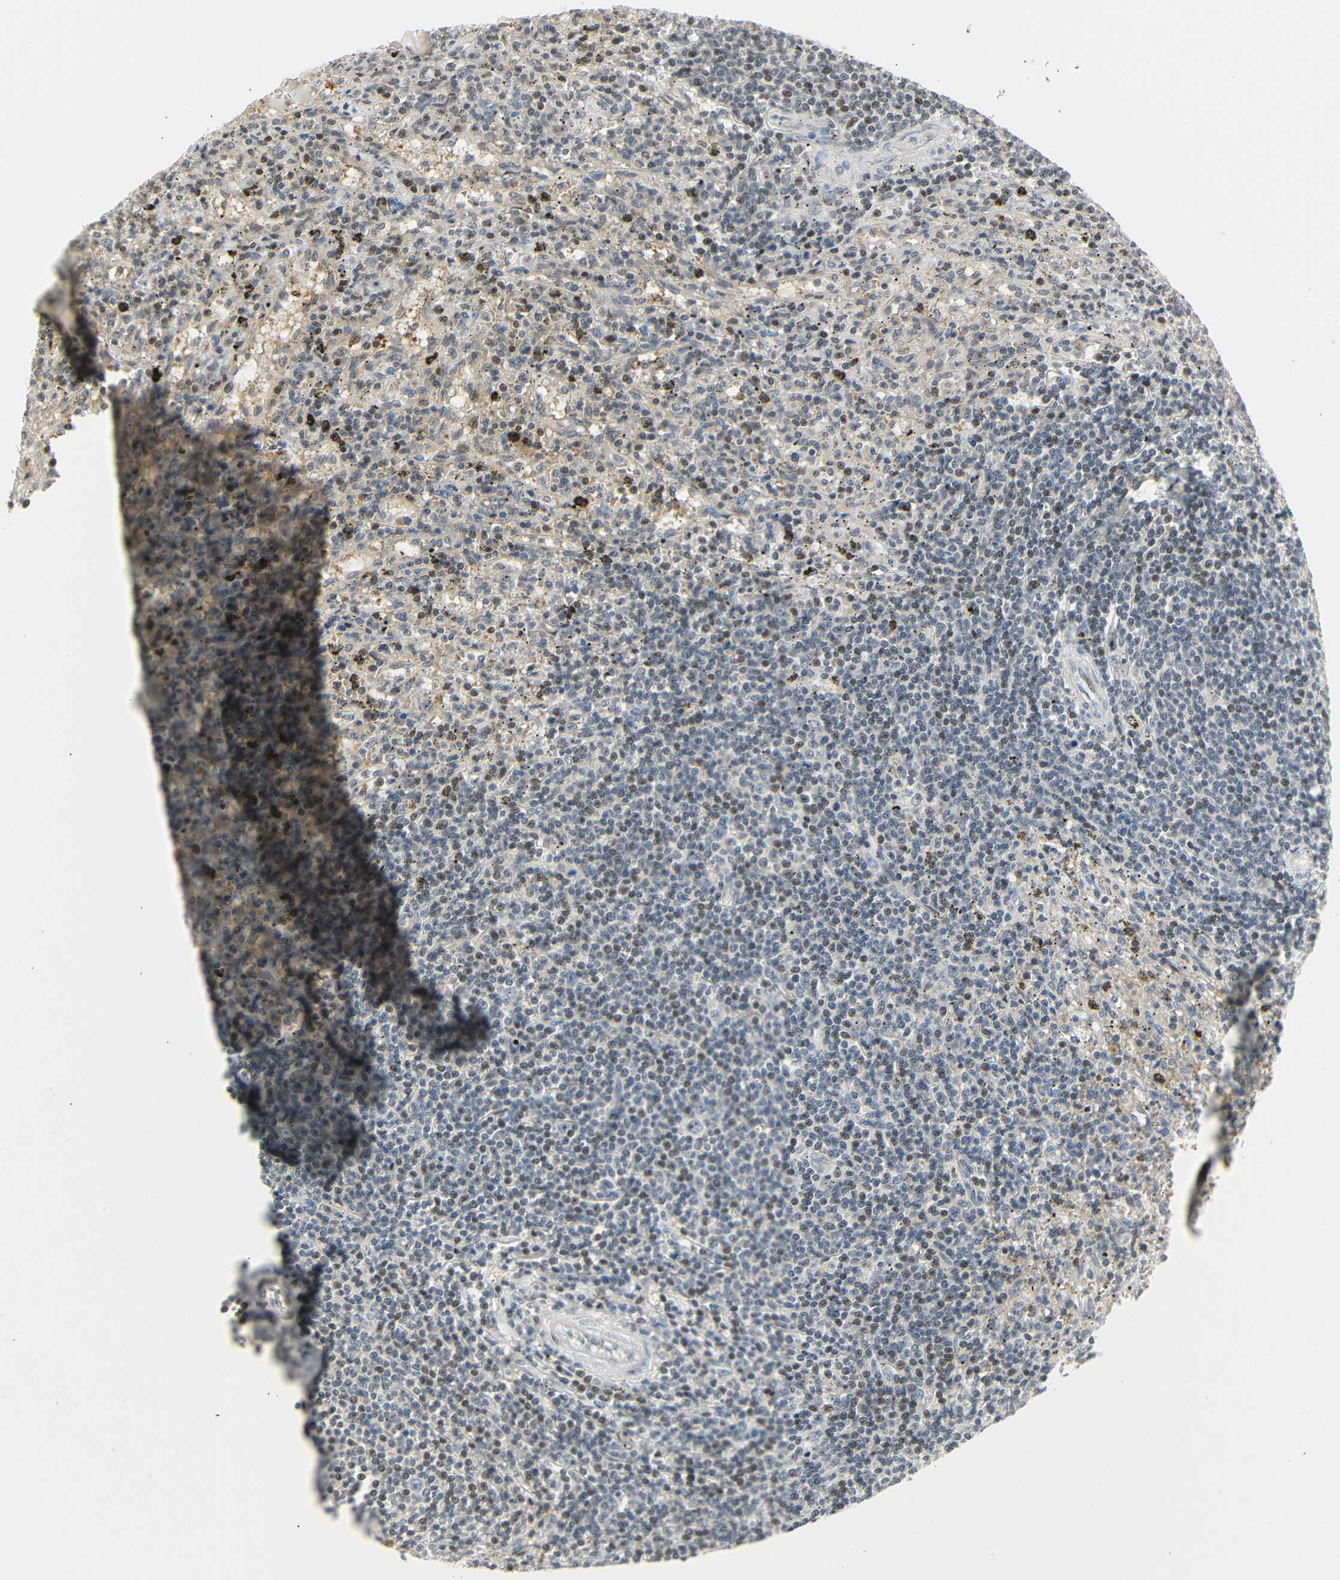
{"staining": {"intensity": "moderate", "quantity": "25%-75%", "location": "nuclear"}, "tissue": "lymphoma", "cell_type": "Tumor cells", "image_type": "cancer", "snomed": [{"axis": "morphology", "description": "Malignant lymphoma, non-Hodgkin's type, Low grade"}, {"axis": "topography", "description": "Spleen"}], "caption": "Immunohistochemistry micrograph of human lymphoma stained for a protein (brown), which demonstrates medium levels of moderate nuclear staining in about 25%-75% of tumor cells.", "gene": "IMPG2", "patient": {"sex": "male", "age": 76}}